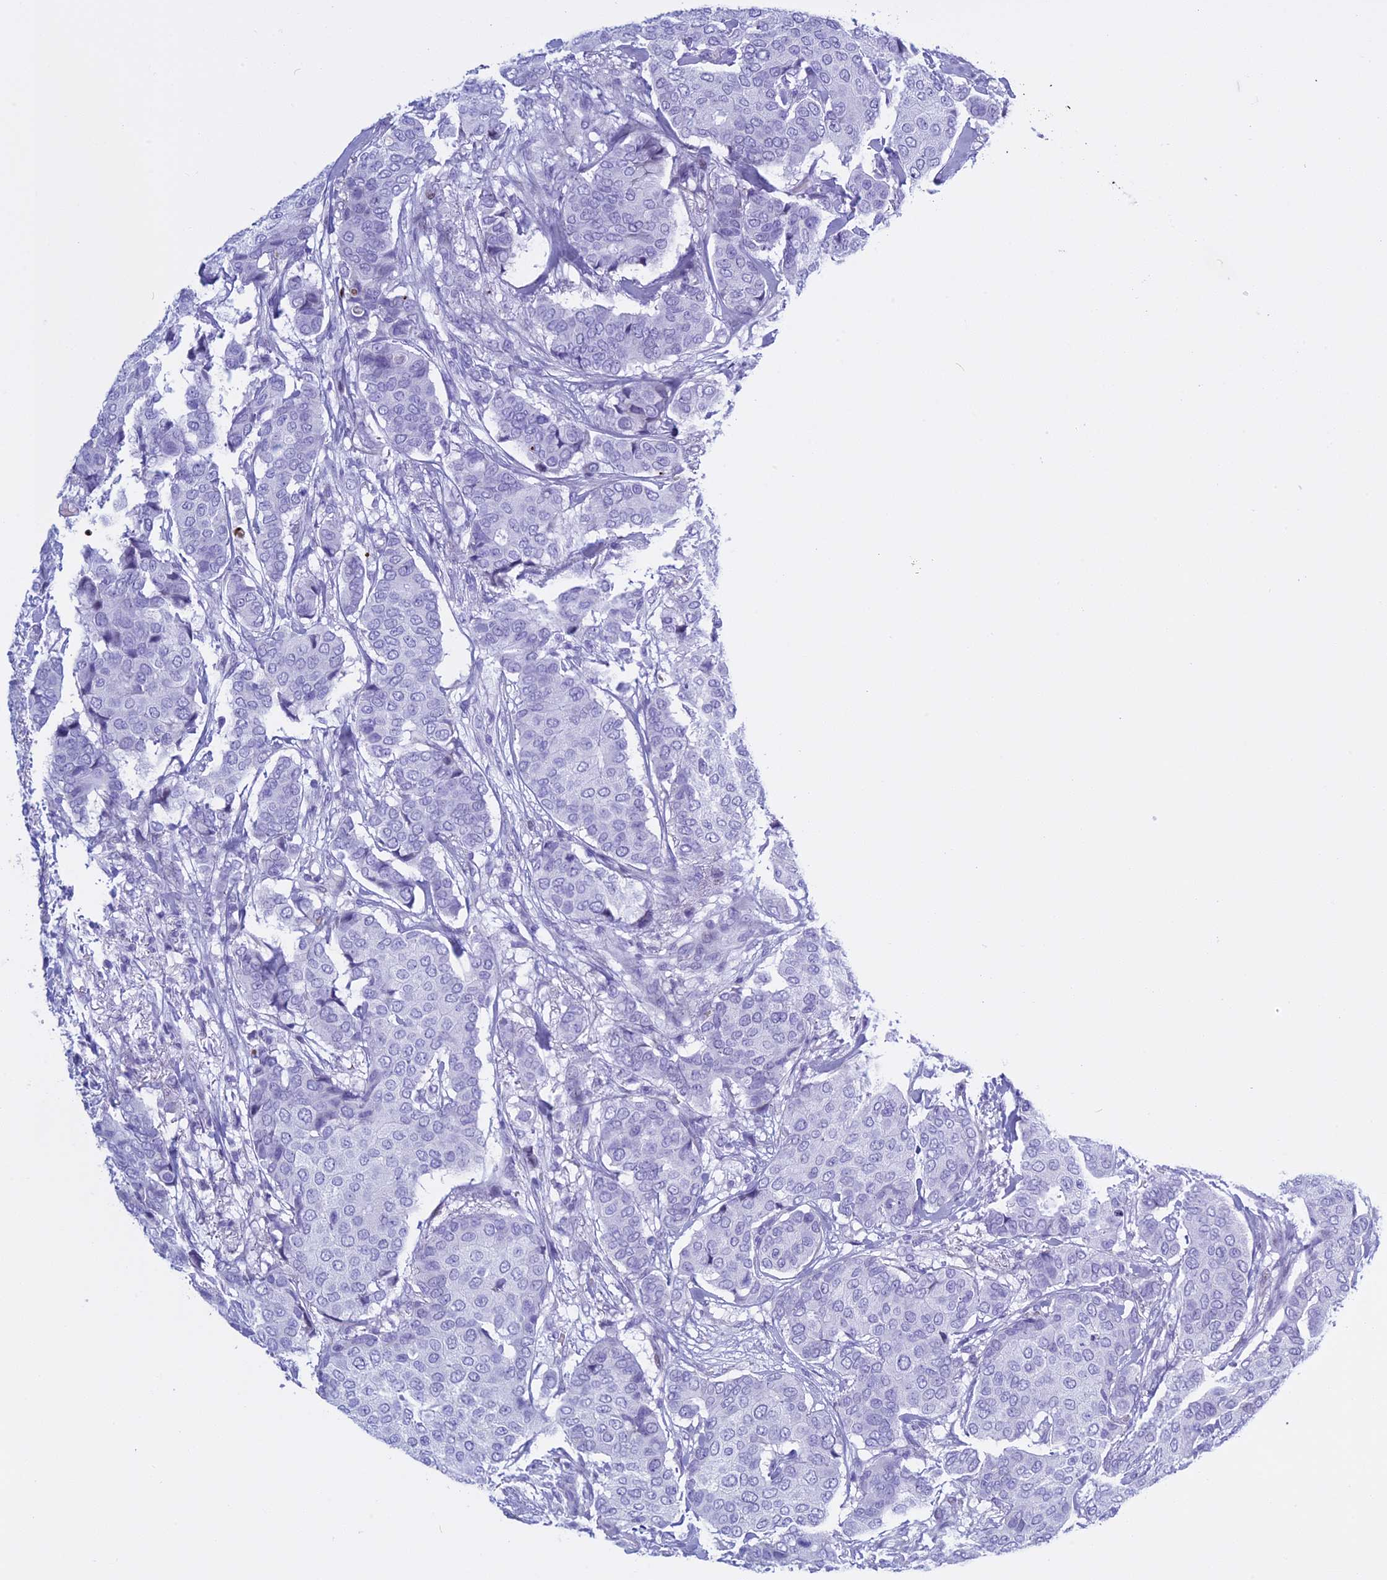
{"staining": {"intensity": "negative", "quantity": "none", "location": "none"}, "tissue": "breast cancer", "cell_type": "Tumor cells", "image_type": "cancer", "snomed": [{"axis": "morphology", "description": "Duct carcinoma"}, {"axis": "topography", "description": "Breast"}], "caption": "The histopathology image reveals no significant expression in tumor cells of infiltrating ductal carcinoma (breast).", "gene": "KCTD21", "patient": {"sex": "female", "age": 75}}